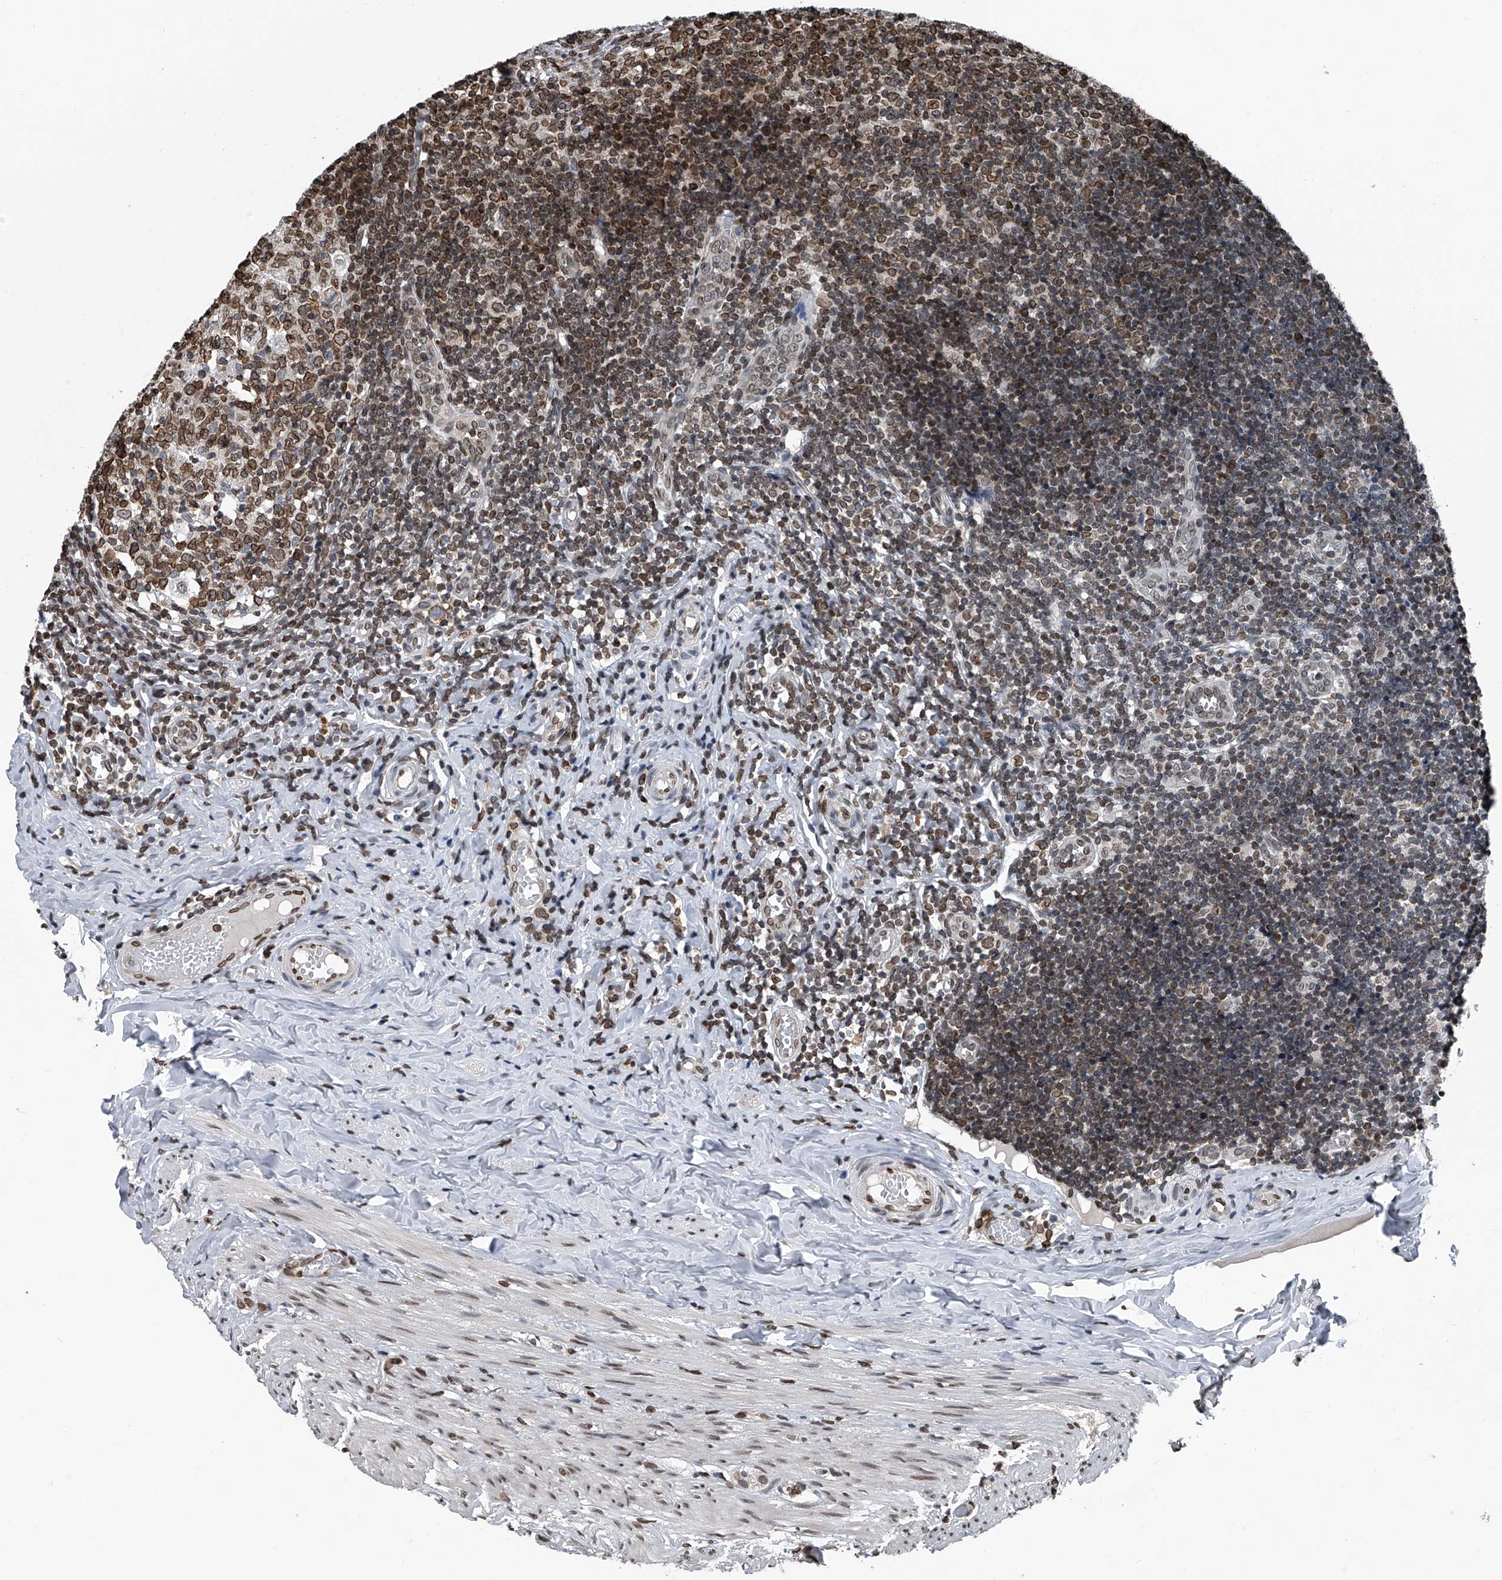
{"staining": {"intensity": "moderate", "quantity": "<25%", "location": "cytoplasmic/membranous,nuclear"}, "tissue": "appendix", "cell_type": "Glandular cells", "image_type": "normal", "snomed": [{"axis": "morphology", "description": "Normal tissue, NOS"}, {"axis": "topography", "description": "Appendix"}], "caption": "Moderate cytoplasmic/membranous,nuclear protein expression is seen in approximately <25% of glandular cells in appendix. The protein is stained brown, and the nuclei are stained in blue (DAB IHC with brightfield microscopy, high magnification).", "gene": "PHF20", "patient": {"sex": "male", "age": 8}}